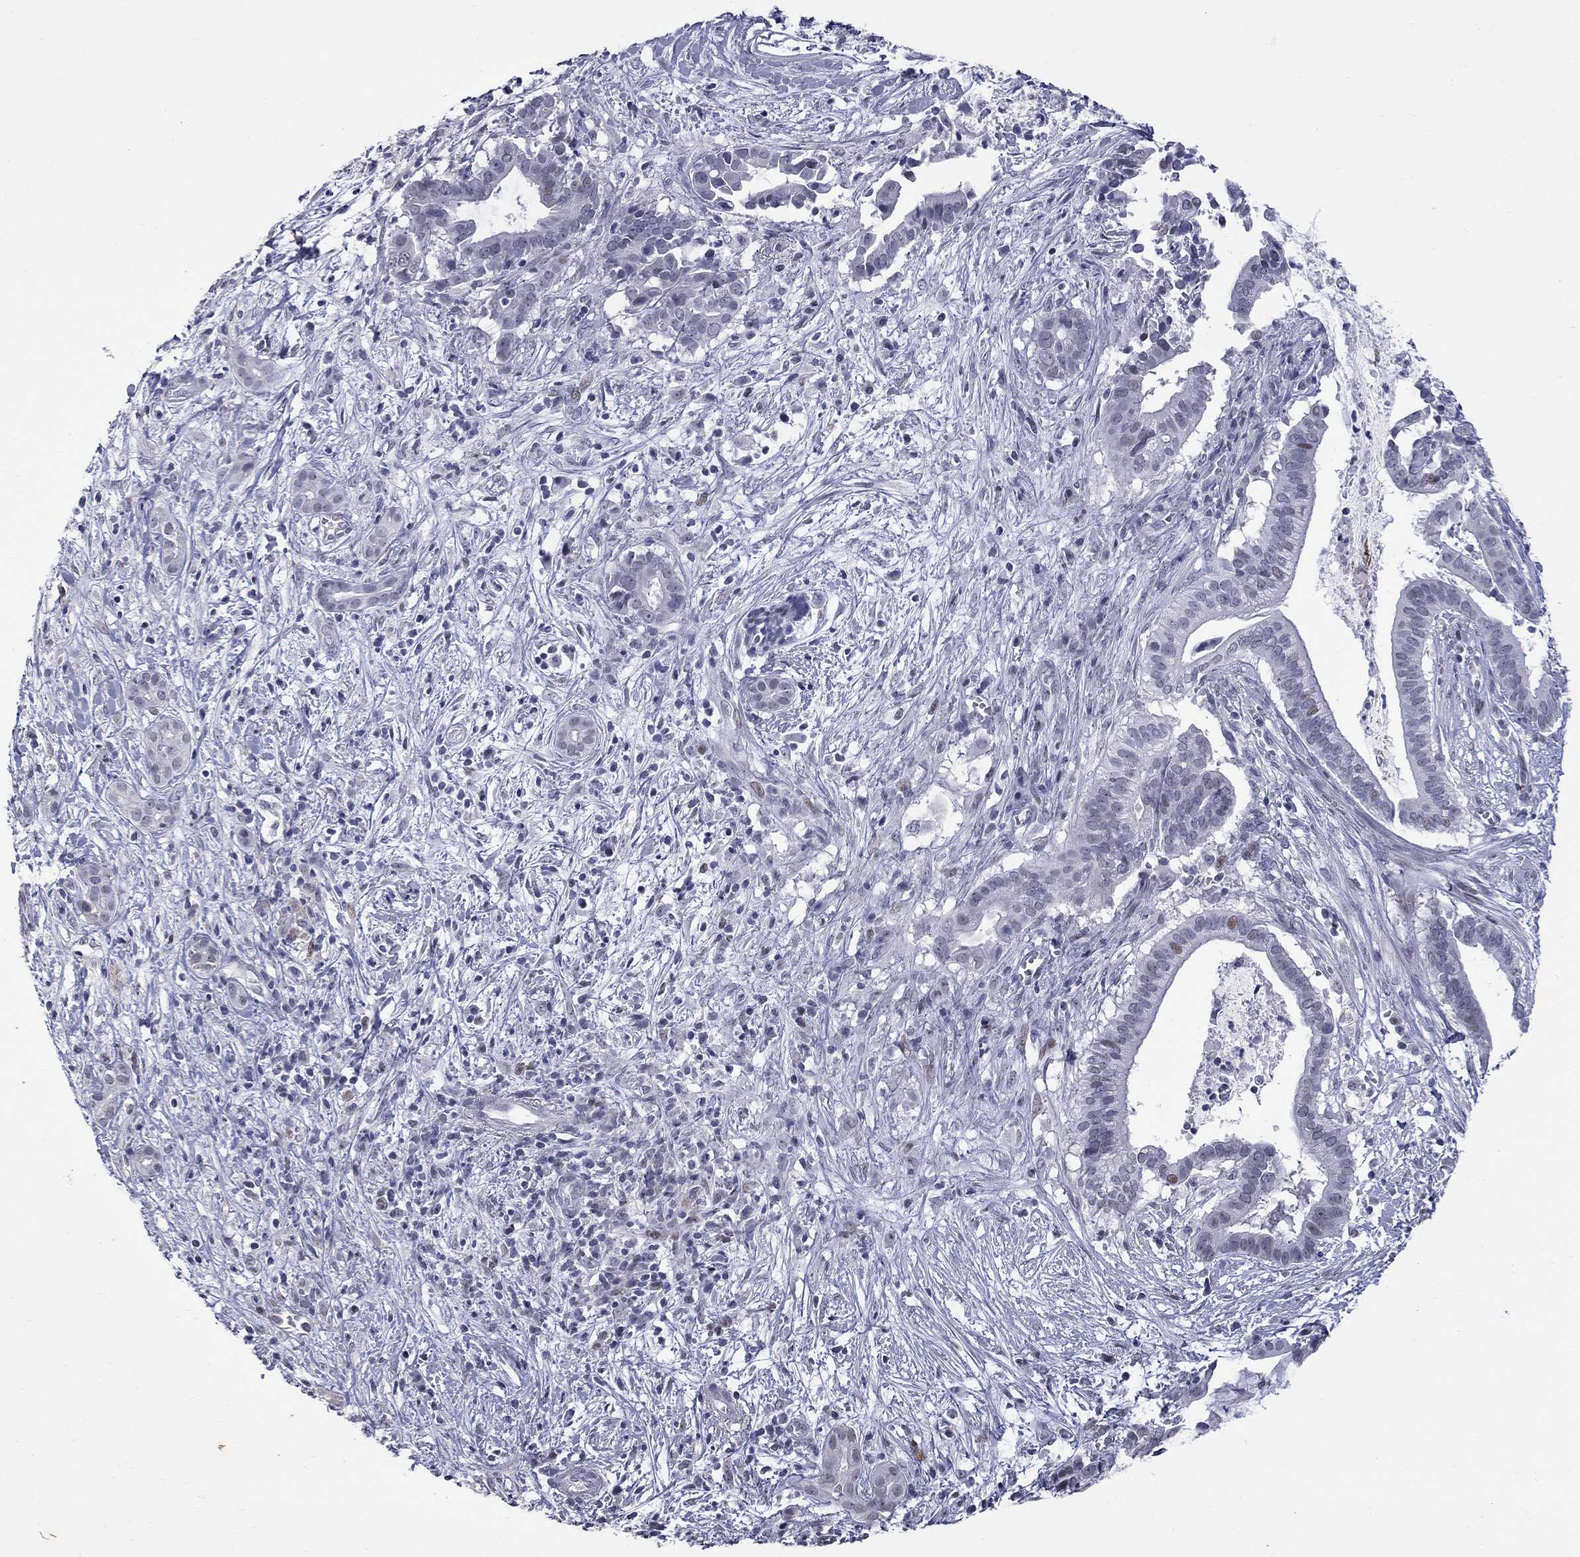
{"staining": {"intensity": "weak", "quantity": "<25%", "location": "nuclear"}, "tissue": "pancreatic cancer", "cell_type": "Tumor cells", "image_type": "cancer", "snomed": [{"axis": "morphology", "description": "Adenocarcinoma, NOS"}, {"axis": "topography", "description": "Pancreas"}], "caption": "This is a histopathology image of immunohistochemistry staining of pancreatic cancer, which shows no positivity in tumor cells.", "gene": "ZNF154", "patient": {"sex": "male", "age": 61}}